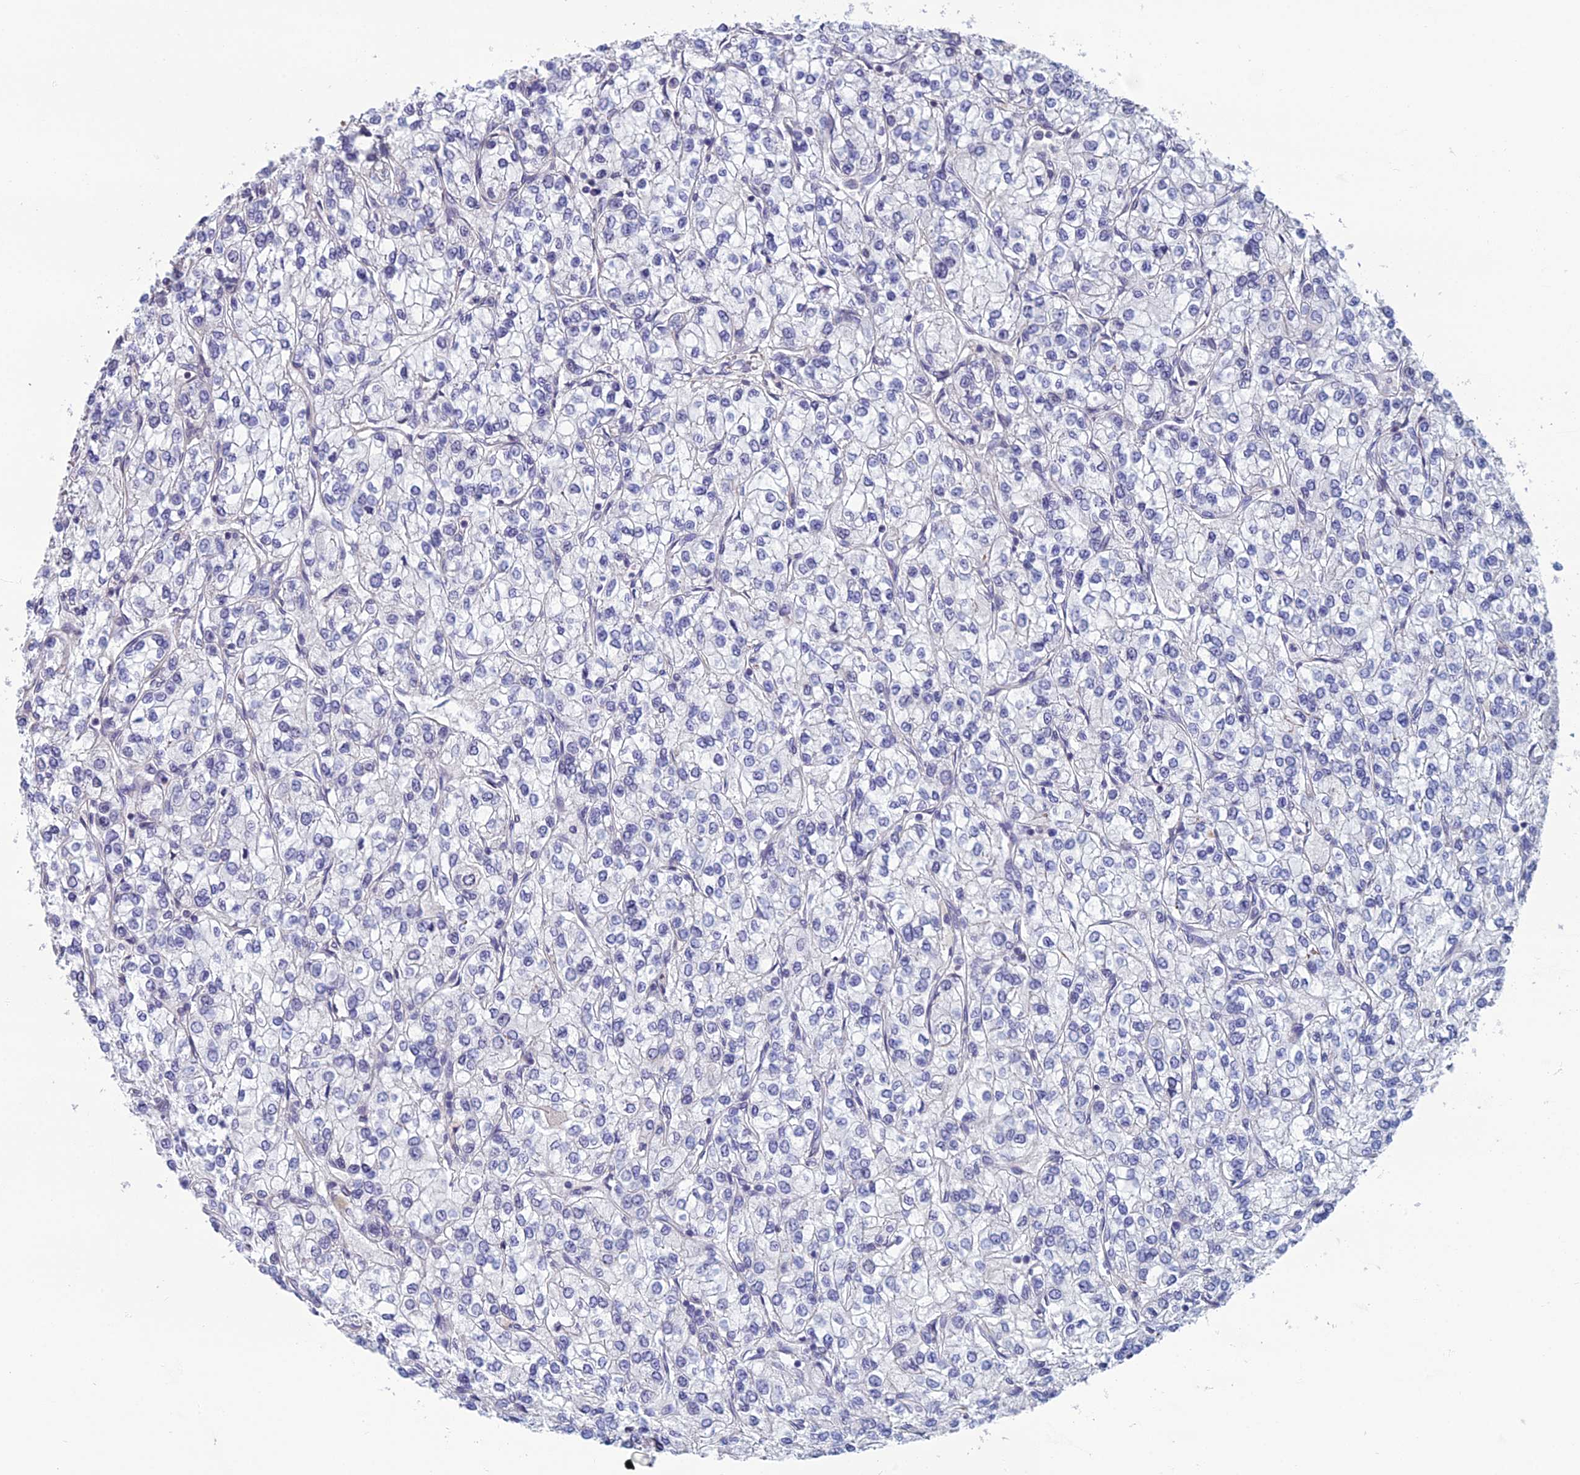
{"staining": {"intensity": "negative", "quantity": "none", "location": "none"}, "tissue": "renal cancer", "cell_type": "Tumor cells", "image_type": "cancer", "snomed": [{"axis": "morphology", "description": "Adenocarcinoma, NOS"}, {"axis": "topography", "description": "Kidney"}], "caption": "A micrograph of human renal cancer is negative for staining in tumor cells.", "gene": "CCDC183", "patient": {"sex": "male", "age": 80}}